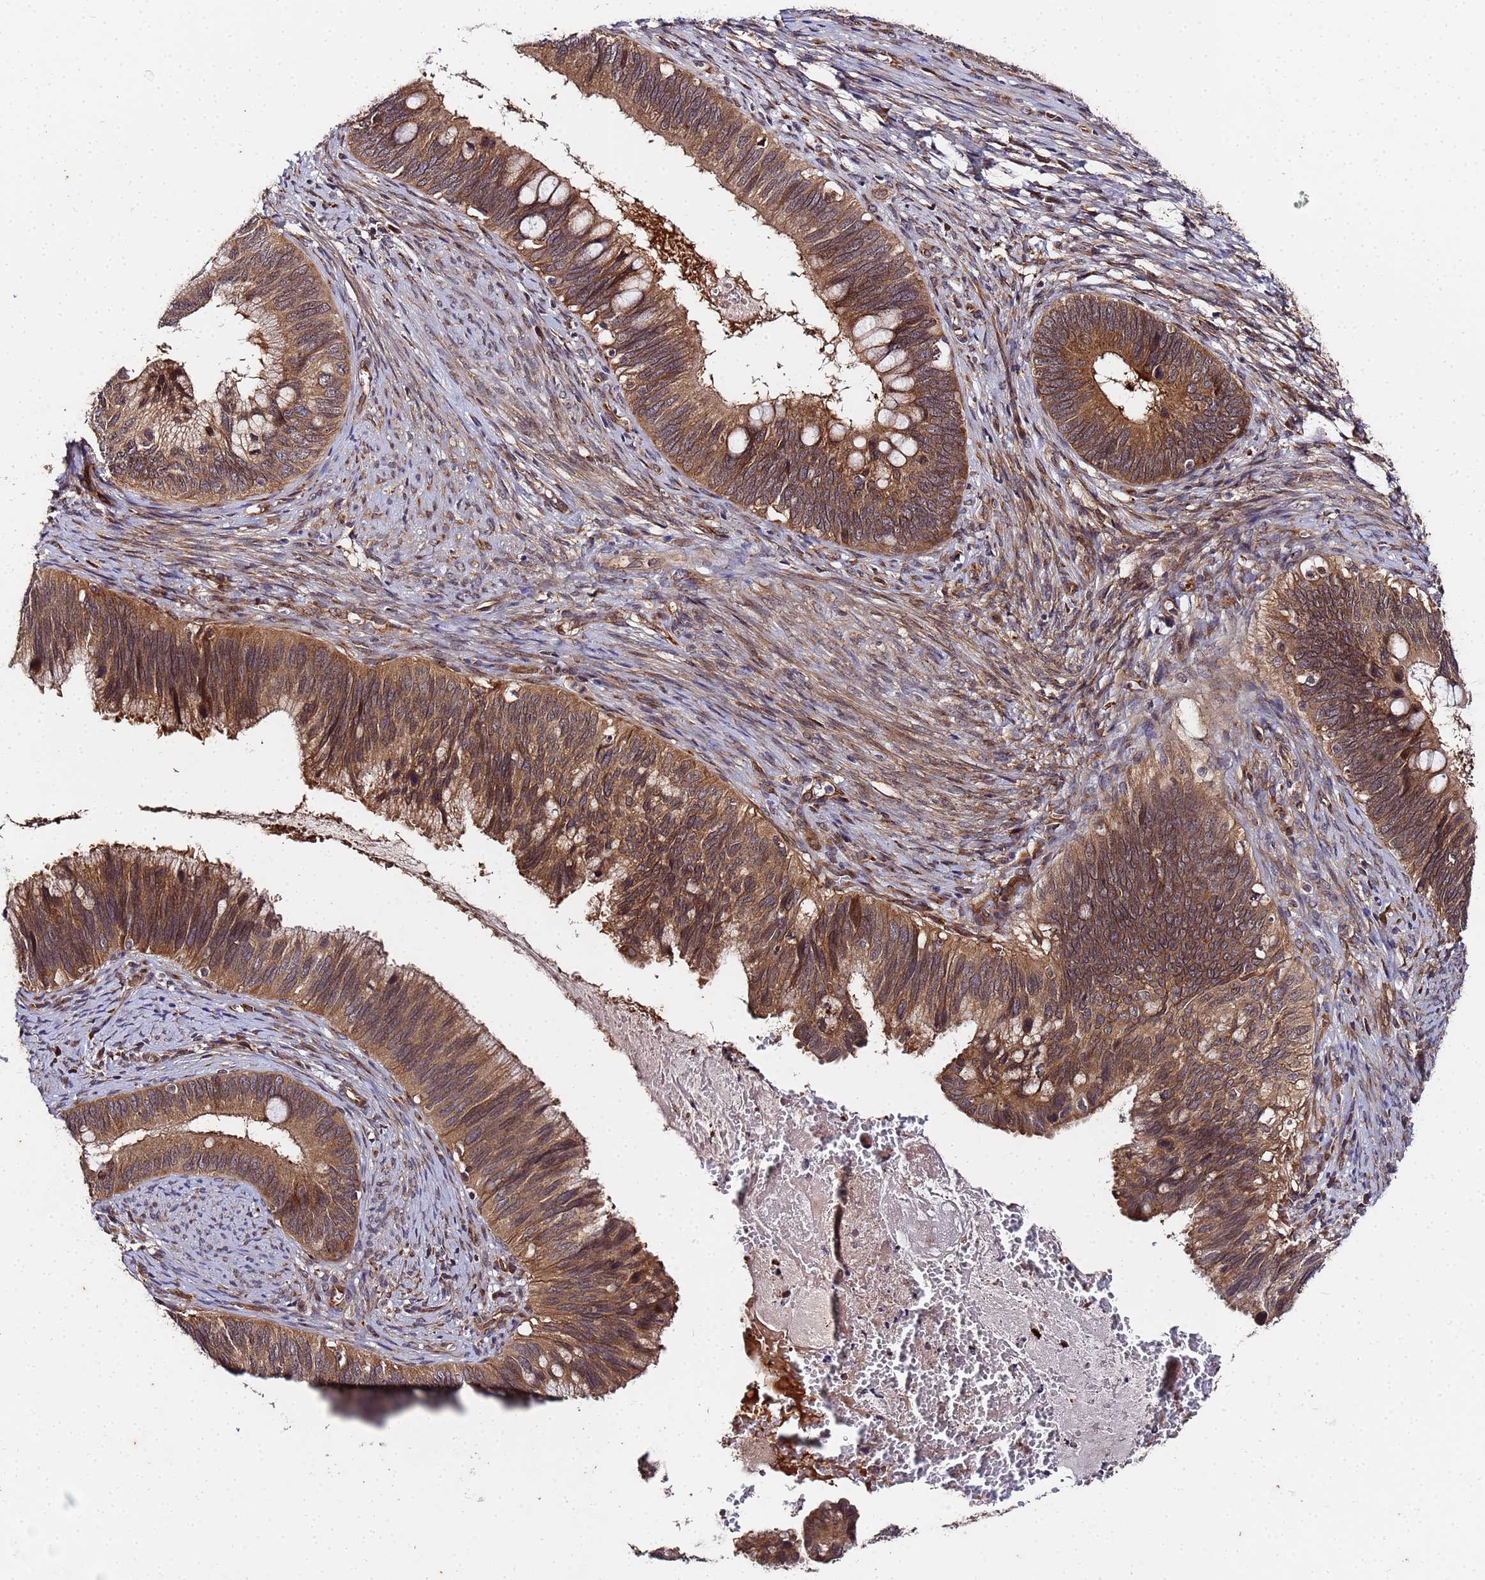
{"staining": {"intensity": "strong", "quantity": ">75%", "location": "cytoplasmic/membranous"}, "tissue": "cervical cancer", "cell_type": "Tumor cells", "image_type": "cancer", "snomed": [{"axis": "morphology", "description": "Adenocarcinoma, NOS"}, {"axis": "topography", "description": "Cervix"}], "caption": "Protein expression analysis of human cervical cancer reveals strong cytoplasmic/membranous staining in approximately >75% of tumor cells.", "gene": "UNC93B1", "patient": {"sex": "female", "age": 42}}